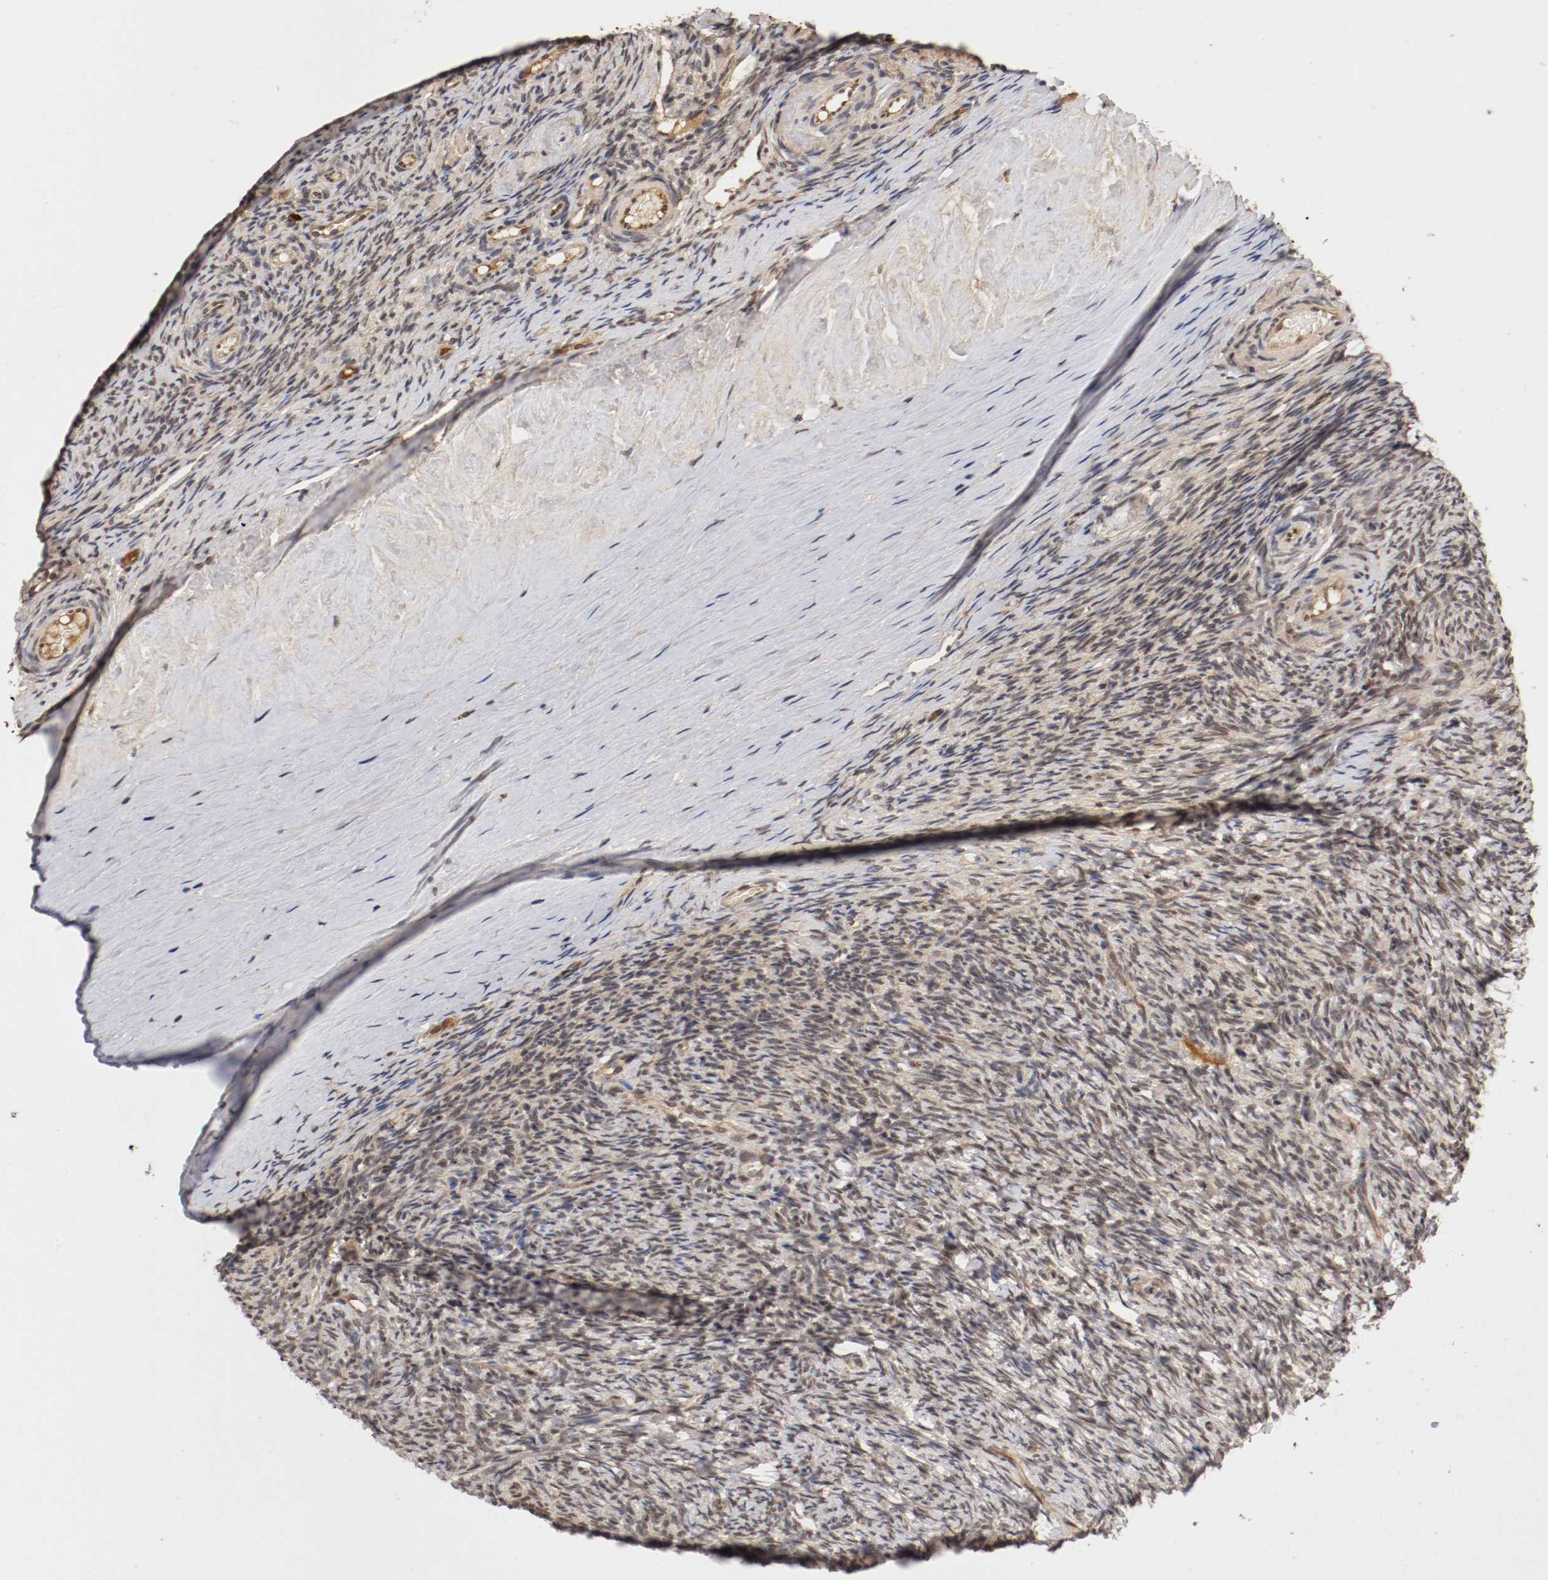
{"staining": {"intensity": "weak", "quantity": "25%-75%", "location": "cytoplasmic/membranous,nuclear"}, "tissue": "ovary", "cell_type": "Ovarian stroma cells", "image_type": "normal", "snomed": [{"axis": "morphology", "description": "Normal tissue, NOS"}, {"axis": "topography", "description": "Ovary"}], "caption": "This micrograph displays benign ovary stained with immunohistochemistry to label a protein in brown. The cytoplasmic/membranous,nuclear of ovarian stroma cells show weak positivity for the protein. Nuclei are counter-stained blue.", "gene": "DNMT3B", "patient": {"sex": "female", "age": 60}}